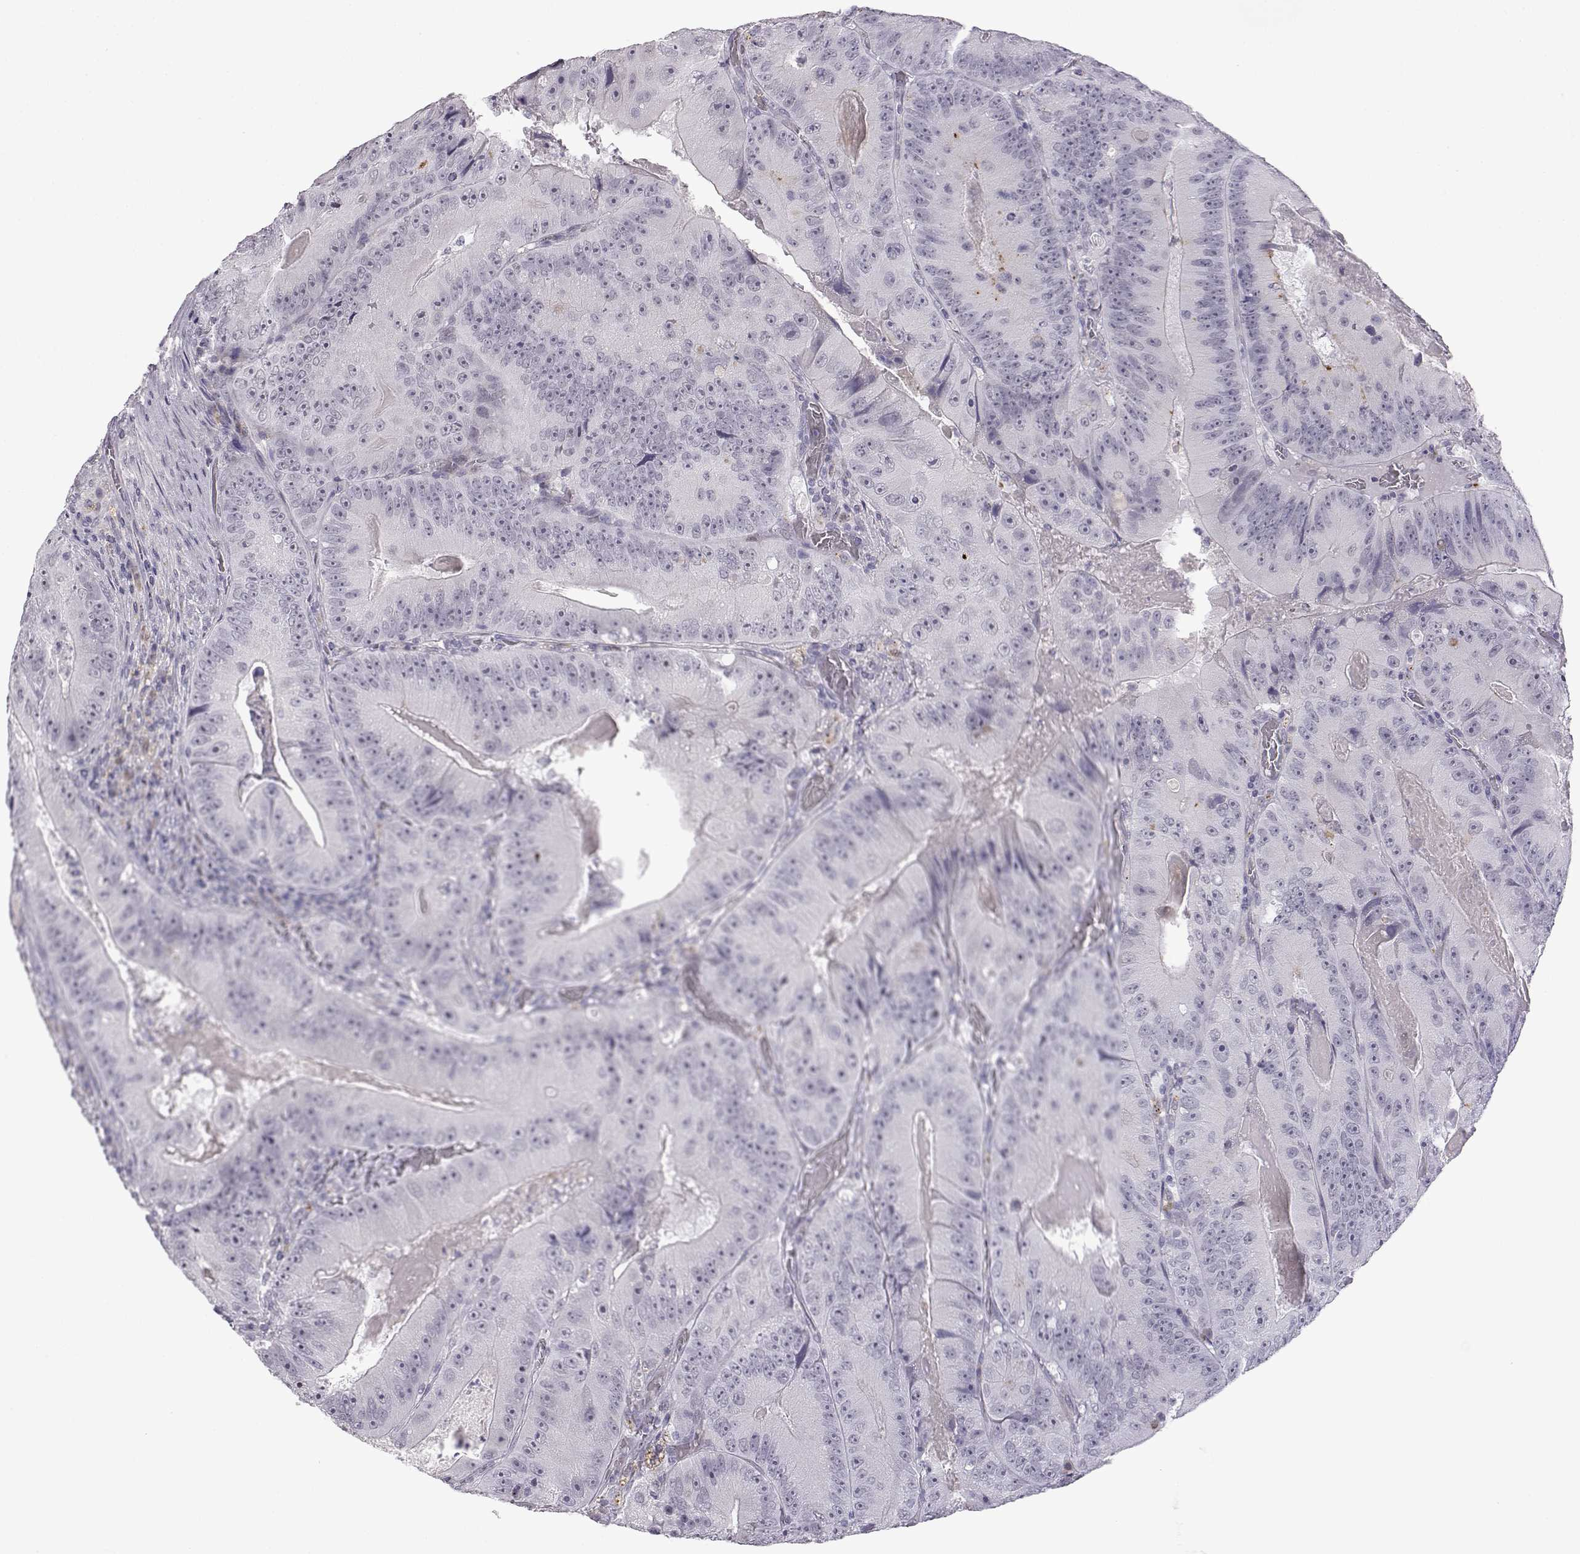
{"staining": {"intensity": "negative", "quantity": "none", "location": "none"}, "tissue": "colorectal cancer", "cell_type": "Tumor cells", "image_type": "cancer", "snomed": [{"axis": "morphology", "description": "Adenocarcinoma, NOS"}, {"axis": "topography", "description": "Colon"}], "caption": "Immunohistochemistry of colorectal cancer (adenocarcinoma) reveals no expression in tumor cells.", "gene": "VGF", "patient": {"sex": "female", "age": 86}}